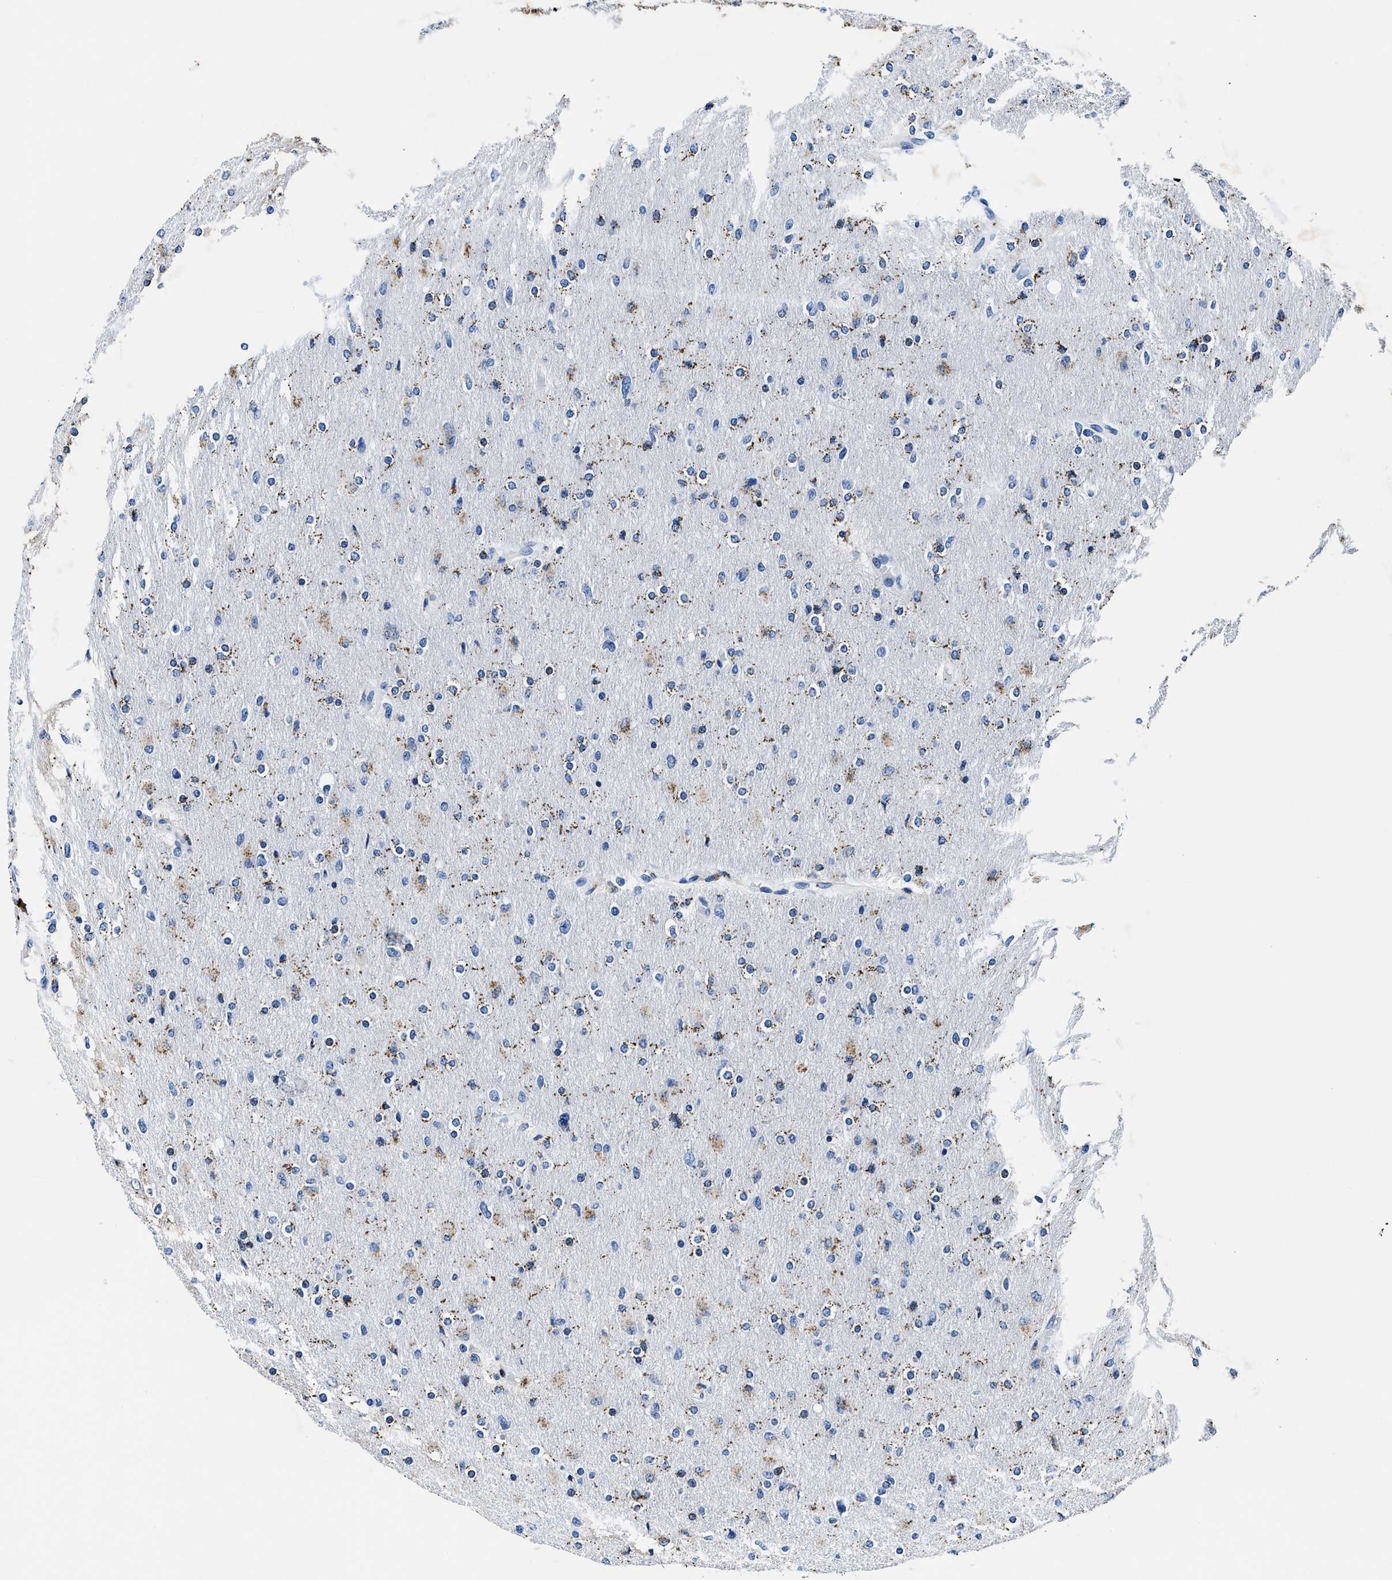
{"staining": {"intensity": "moderate", "quantity": ">75%", "location": "cytoplasmic/membranous"}, "tissue": "glioma", "cell_type": "Tumor cells", "image_type": "cancer", "snomed": [{"axis": "morphology", "description": "Glioma, malignant, High grade"}, {"axis": "topography", "description": "Cerebral cortex"}], "caption": "Protein expression by immunohistochemistry displays moderate cytoplasmic/membranous positivity in about >75% of tumor cells in malignant glioma (high-grade).", "gene": "OR14K1", "patient": {"sex": "female", "age": 36}}